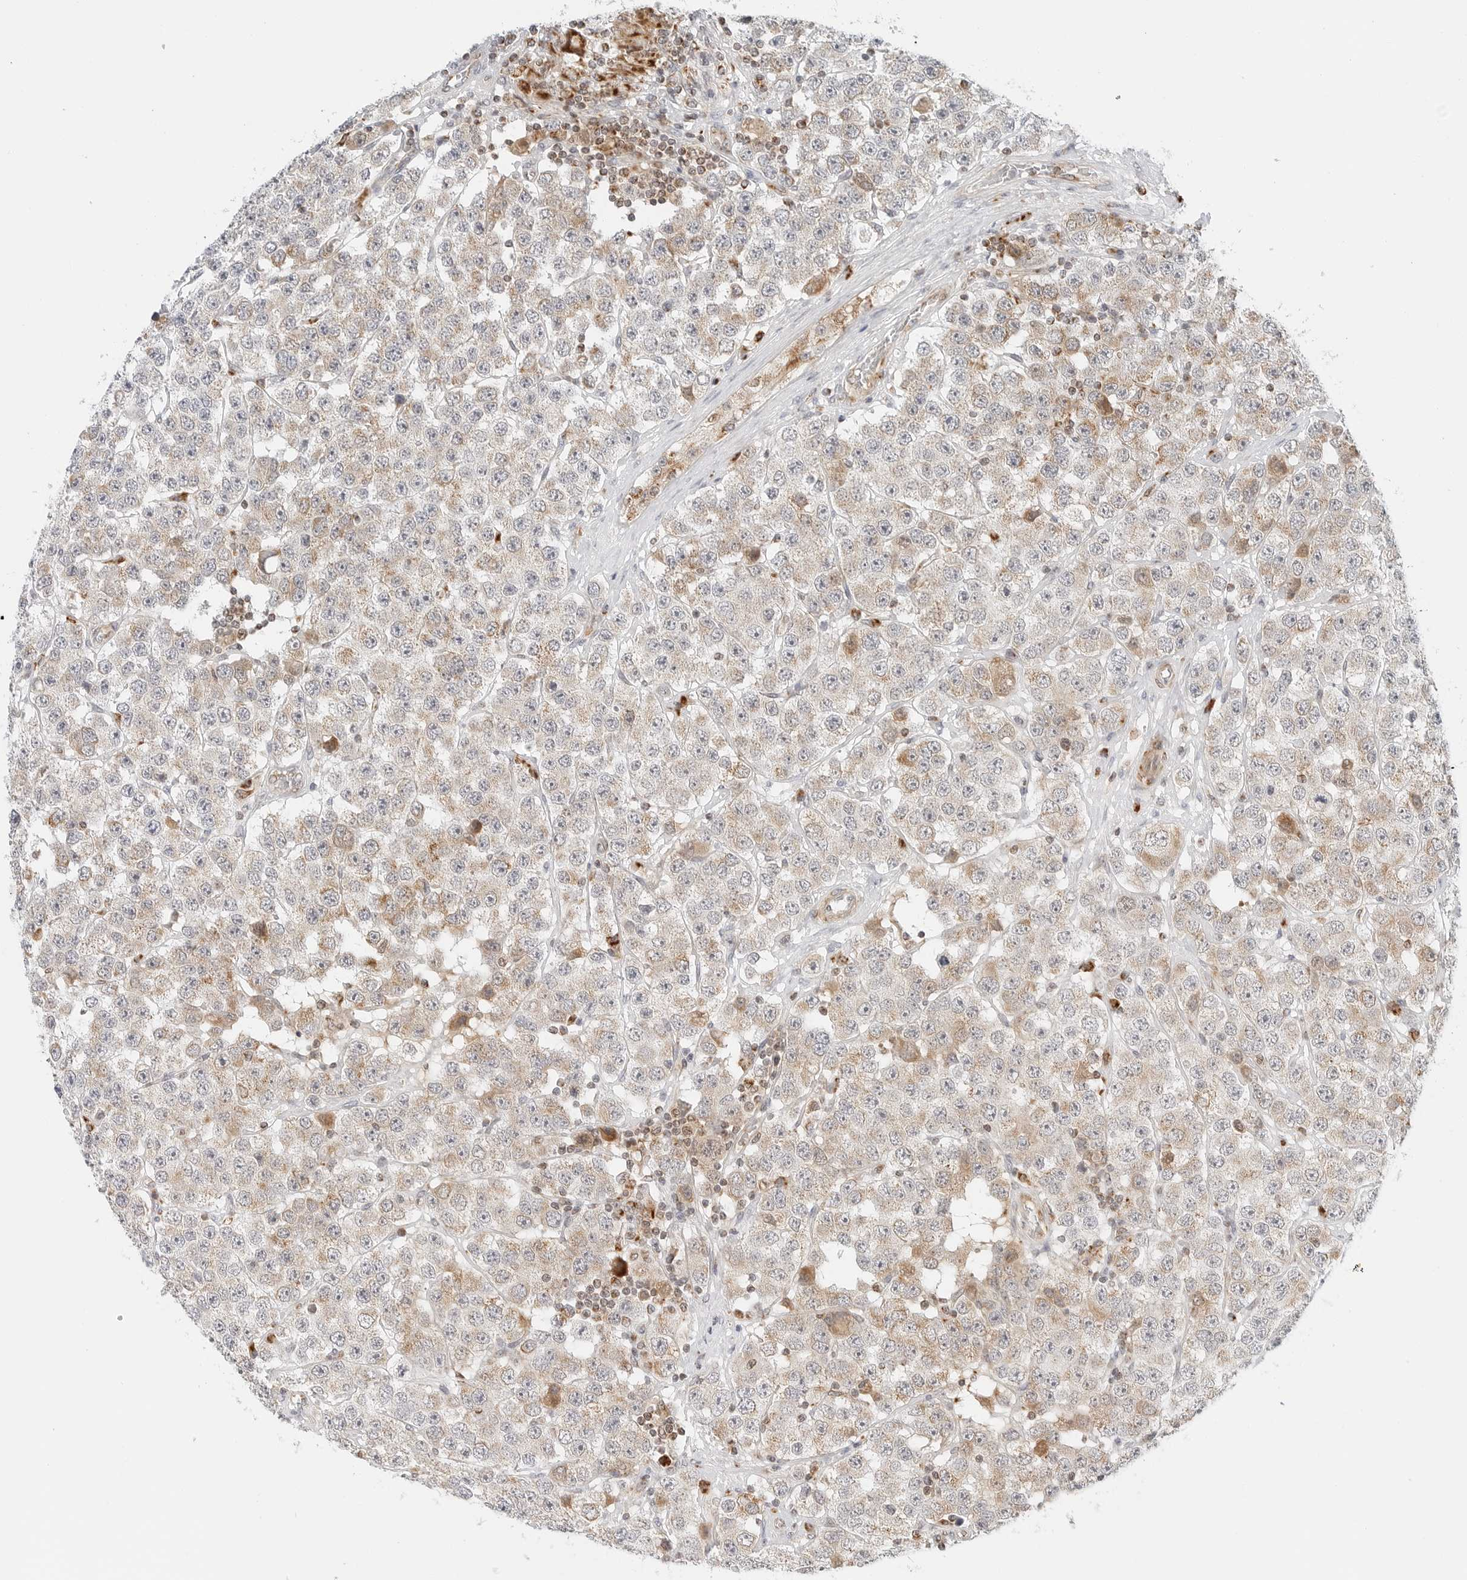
{"staining": {"intensity": "weak", "quantity": ">75%", "location": "cytoplasmic/membranous"}, "tissue": "testis cancer", "cell_type": "Tumor cells", "image_type": "cancer", "snomed": [{"axis": "morphology", "description": "Seminoma, NOS"}, {"axis": "topography", "description": "Testis"}], "caption": "DAB (3,3'-diaminobenzidine) immunohistochemical staining of human seminoma (testis) demonstrates weak cytoplasmic/membranous protein staining in about >75% of tumor cells.", "gene": "DYRK4", "patient": {"sex": "male", "age": 28}}